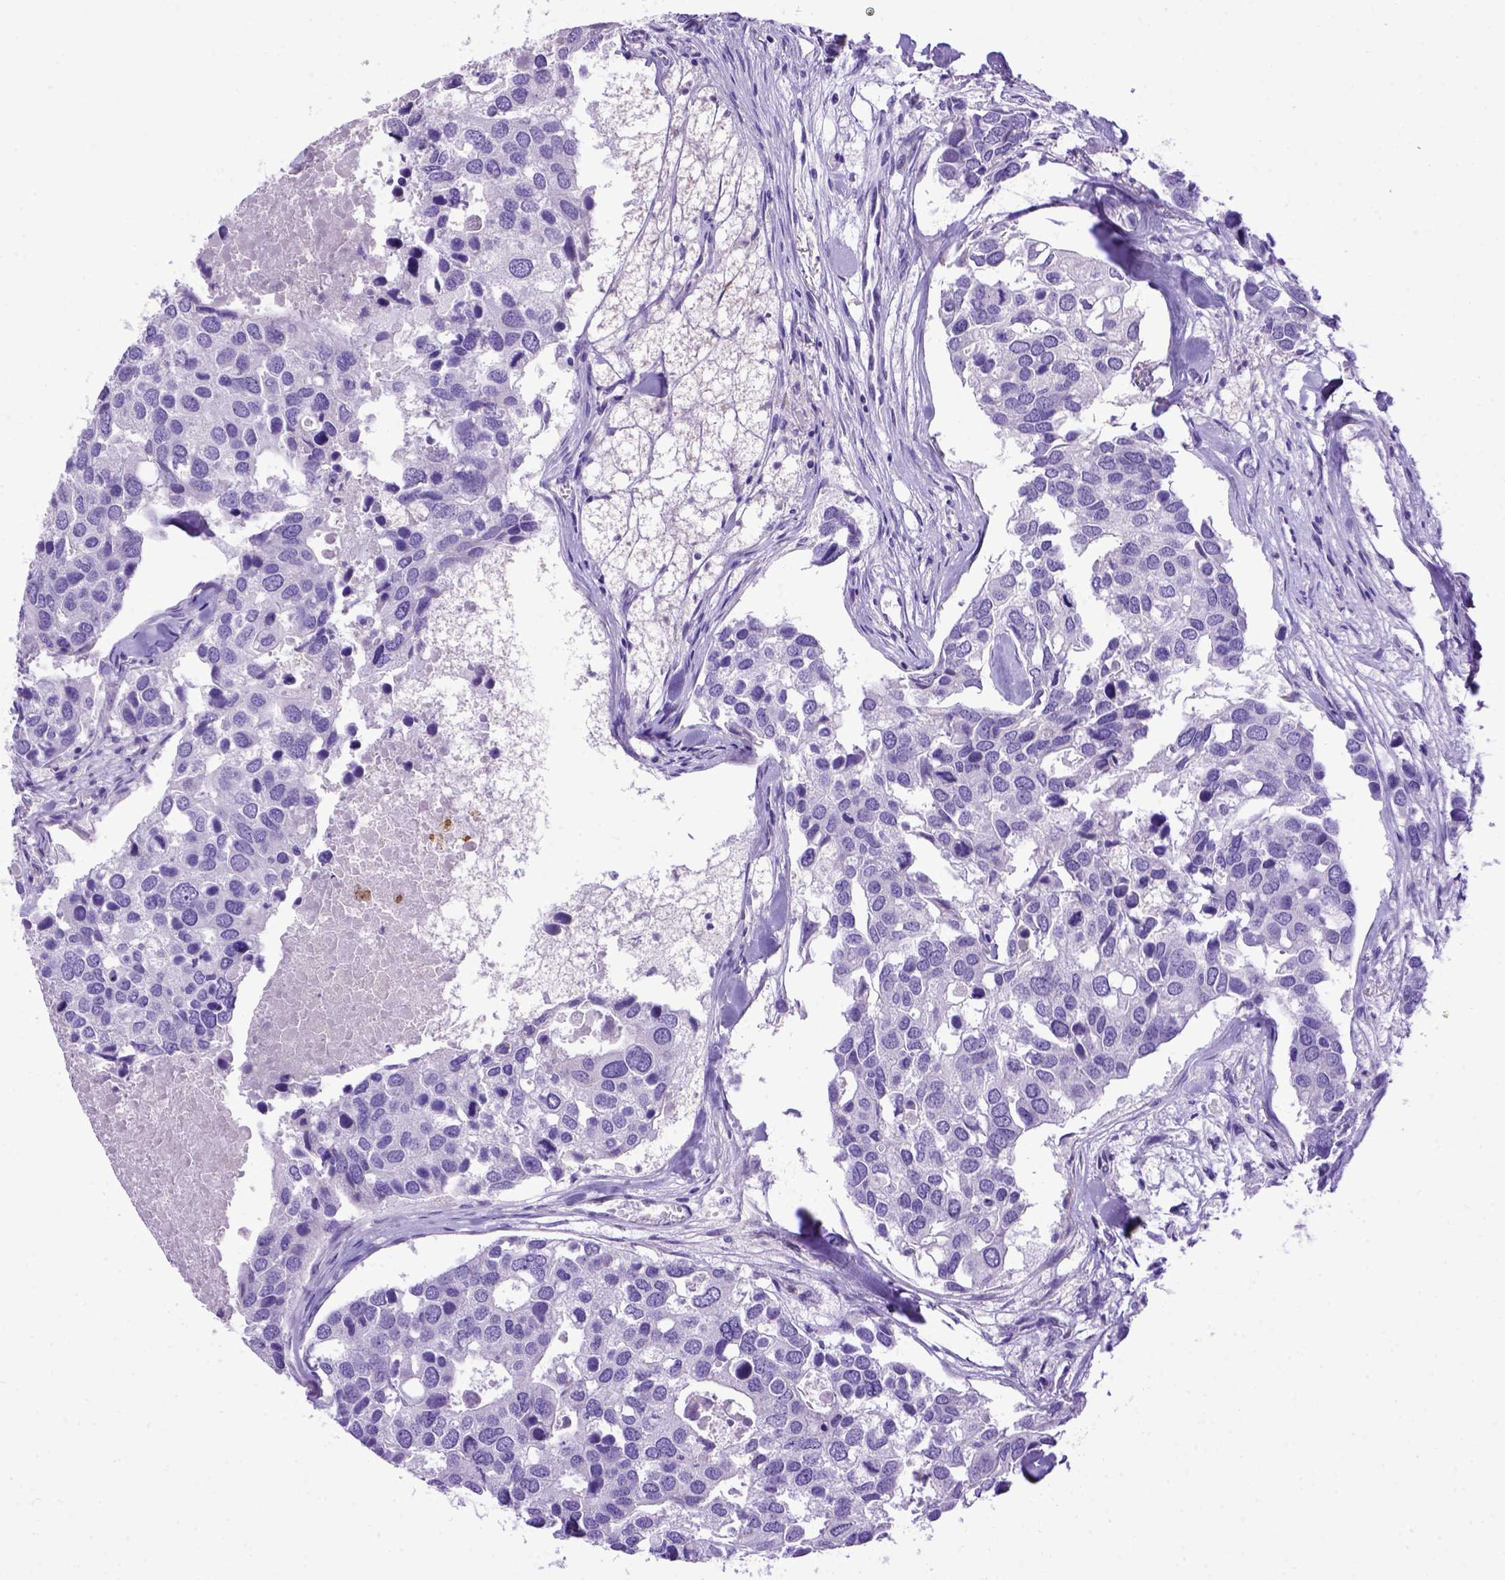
{"staining": {"intensity": "negative", "quantity": "none", "location": "none"}, "tissue": "breast cancer", "cell_type": "Tumor cells", "image_type": "cancer", "snomed": [{"axis": "morphology", "description": "Duct carcinoma"}, {"axis": "topography", "description": "Breast"}], "caption": "This is an immunohistochemistry micrograph of human breast cancer (invasive ductal carcinoma). There is no staining in tumor cells.", "gene": "PTGES", "patient": {"sex": "female", "age": 83}}